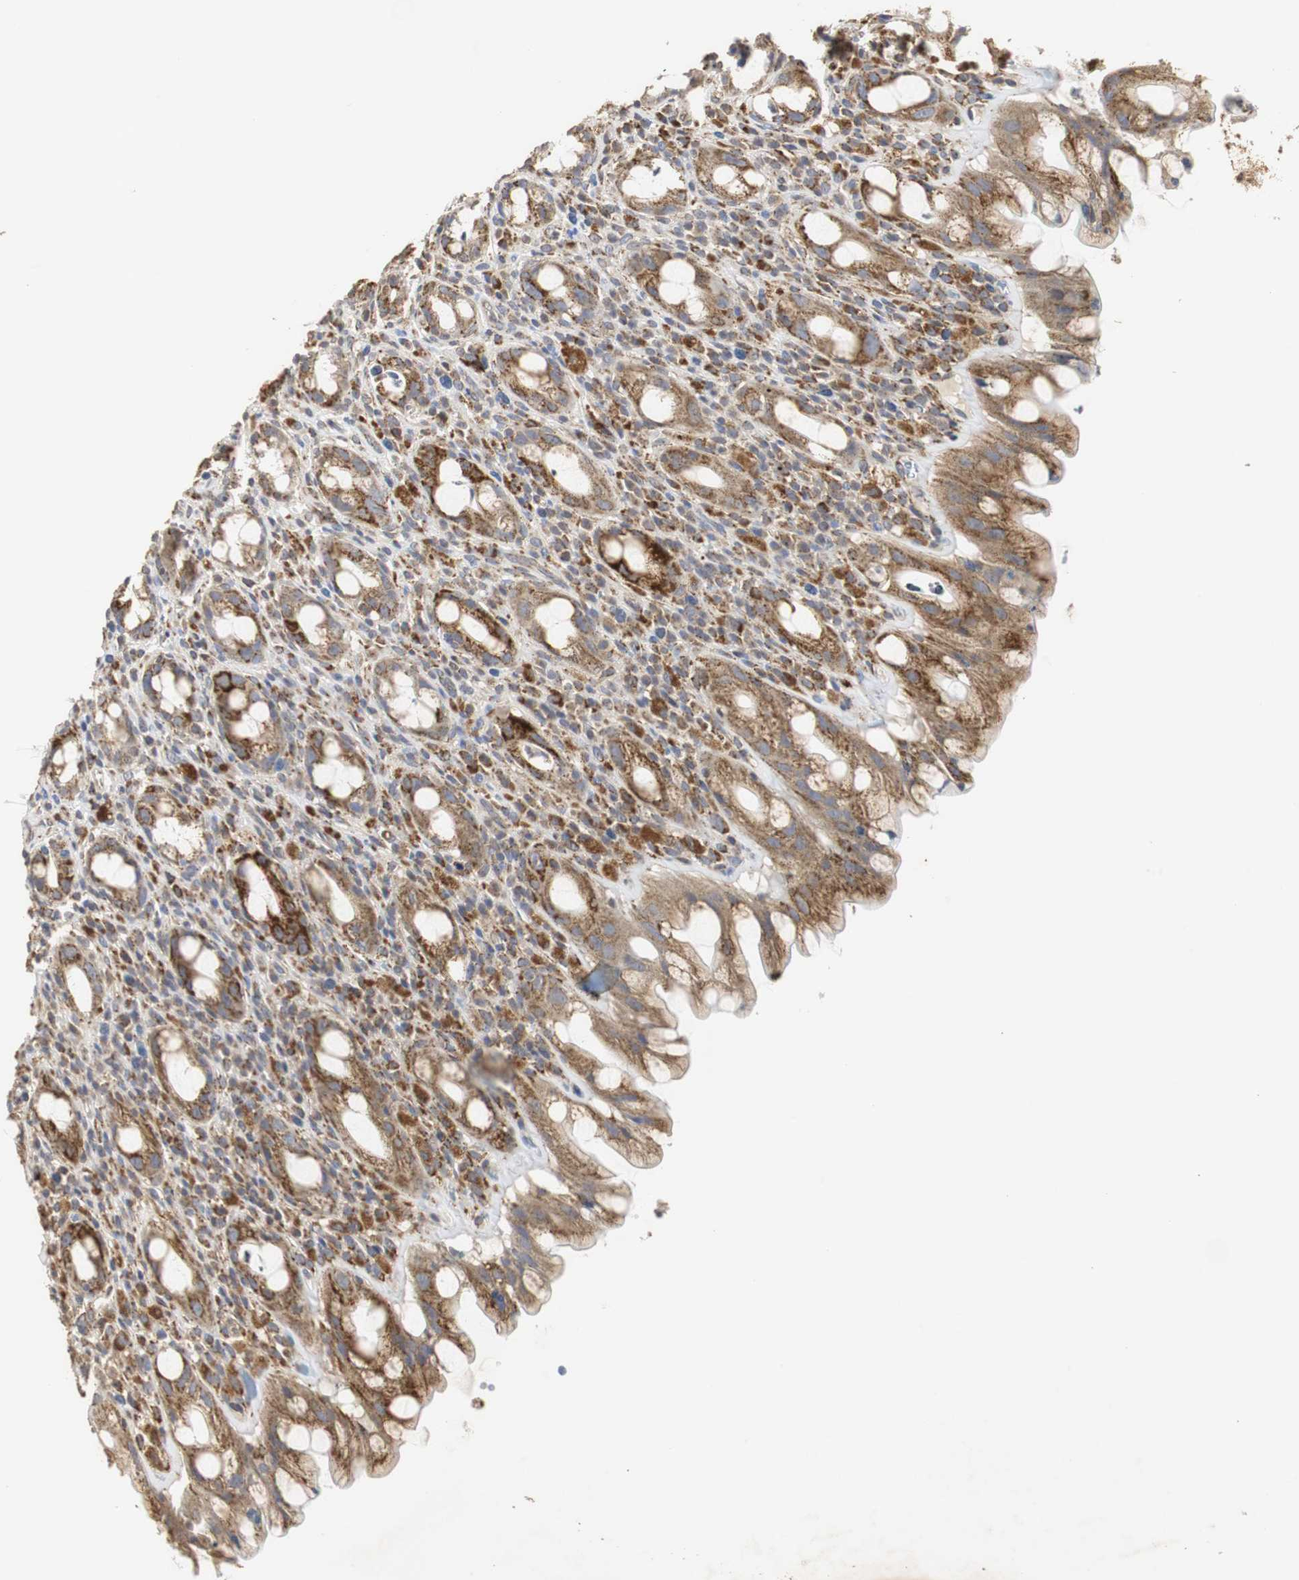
{"staining": {"intensity": "moderate", "quantity": ">75%", "location": "cytoplasmic/membranous"}, "tissue": "rectum", "cell_type": "Glandular cells", "image_type": "normal", "snomed": [{"axis": "morphology", "description": "Normal tissue, NOS"}, {"axis": "topography", "description": "Rectum"}], "caption": "High-magnification brightfield microscopy of unremarkable rectum stained with DAB (brown) and counterstained with hematoxylin (blue). glandular cells exhibit moderate cytoplasmic/membranous positivity is identified in about>75% of cells.", "gene": "HSD17B10", "patient": {"sex": "male", "age": 44}}